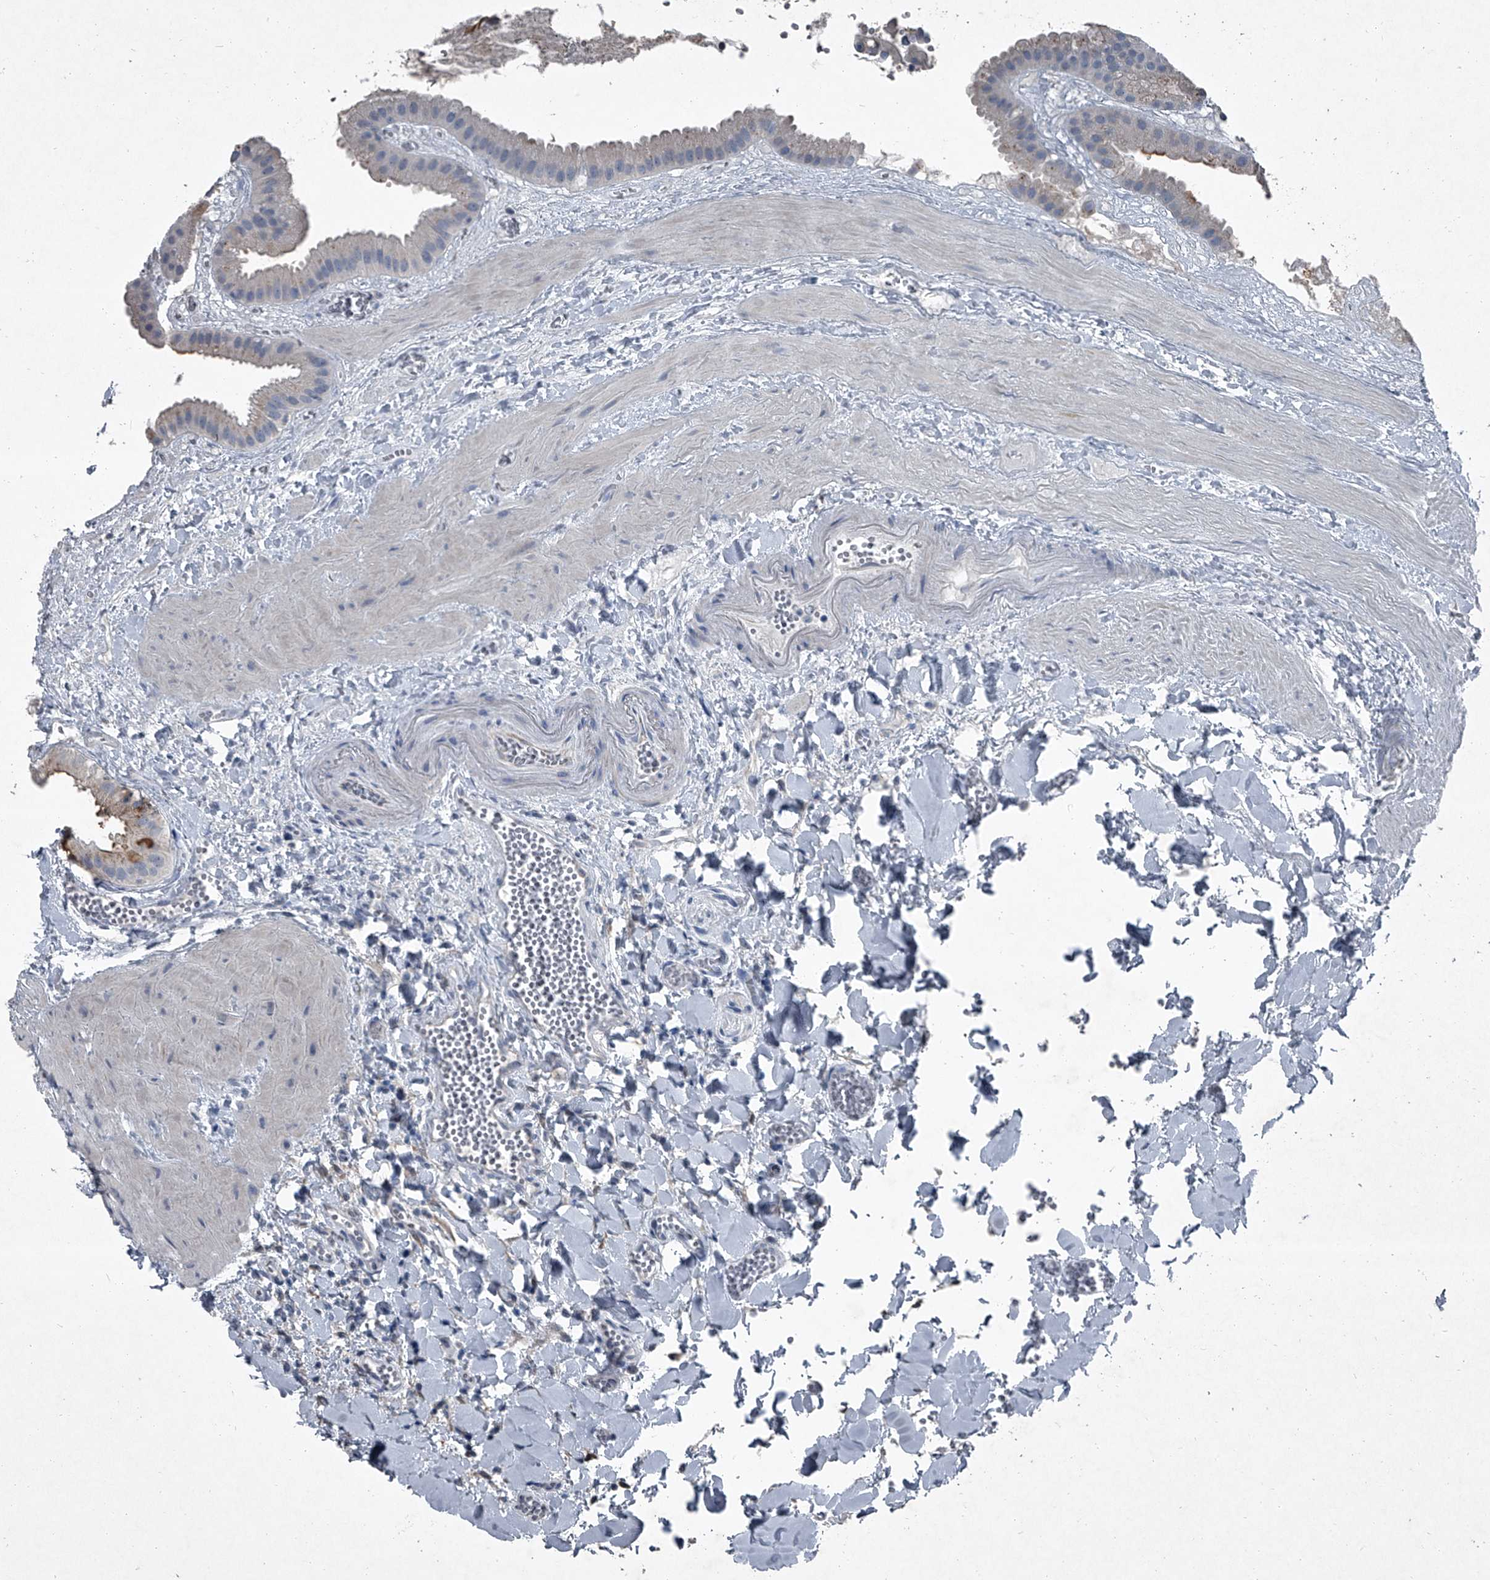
{"staining": {"intensity": "negative", "quantity": "none", "location": "none"}, "tissue": "gallbladder", "cell_type": "Glandular cells", "image_type": "normal", "snomed": [{"axis": "morphology", "description": "Normal tissue, NOS"}, {"axis": "topography", "description": "Gallbladder"}], "caption": "The micrograph displays no staining of glandular cells in unremarkable gallbladder. The staining is performed using DAB brown chromogen with nuclei counter-stained in using hematoxylin.", "gene": "HEPHL1", "patient": {"sex": "male", "age": 55}}